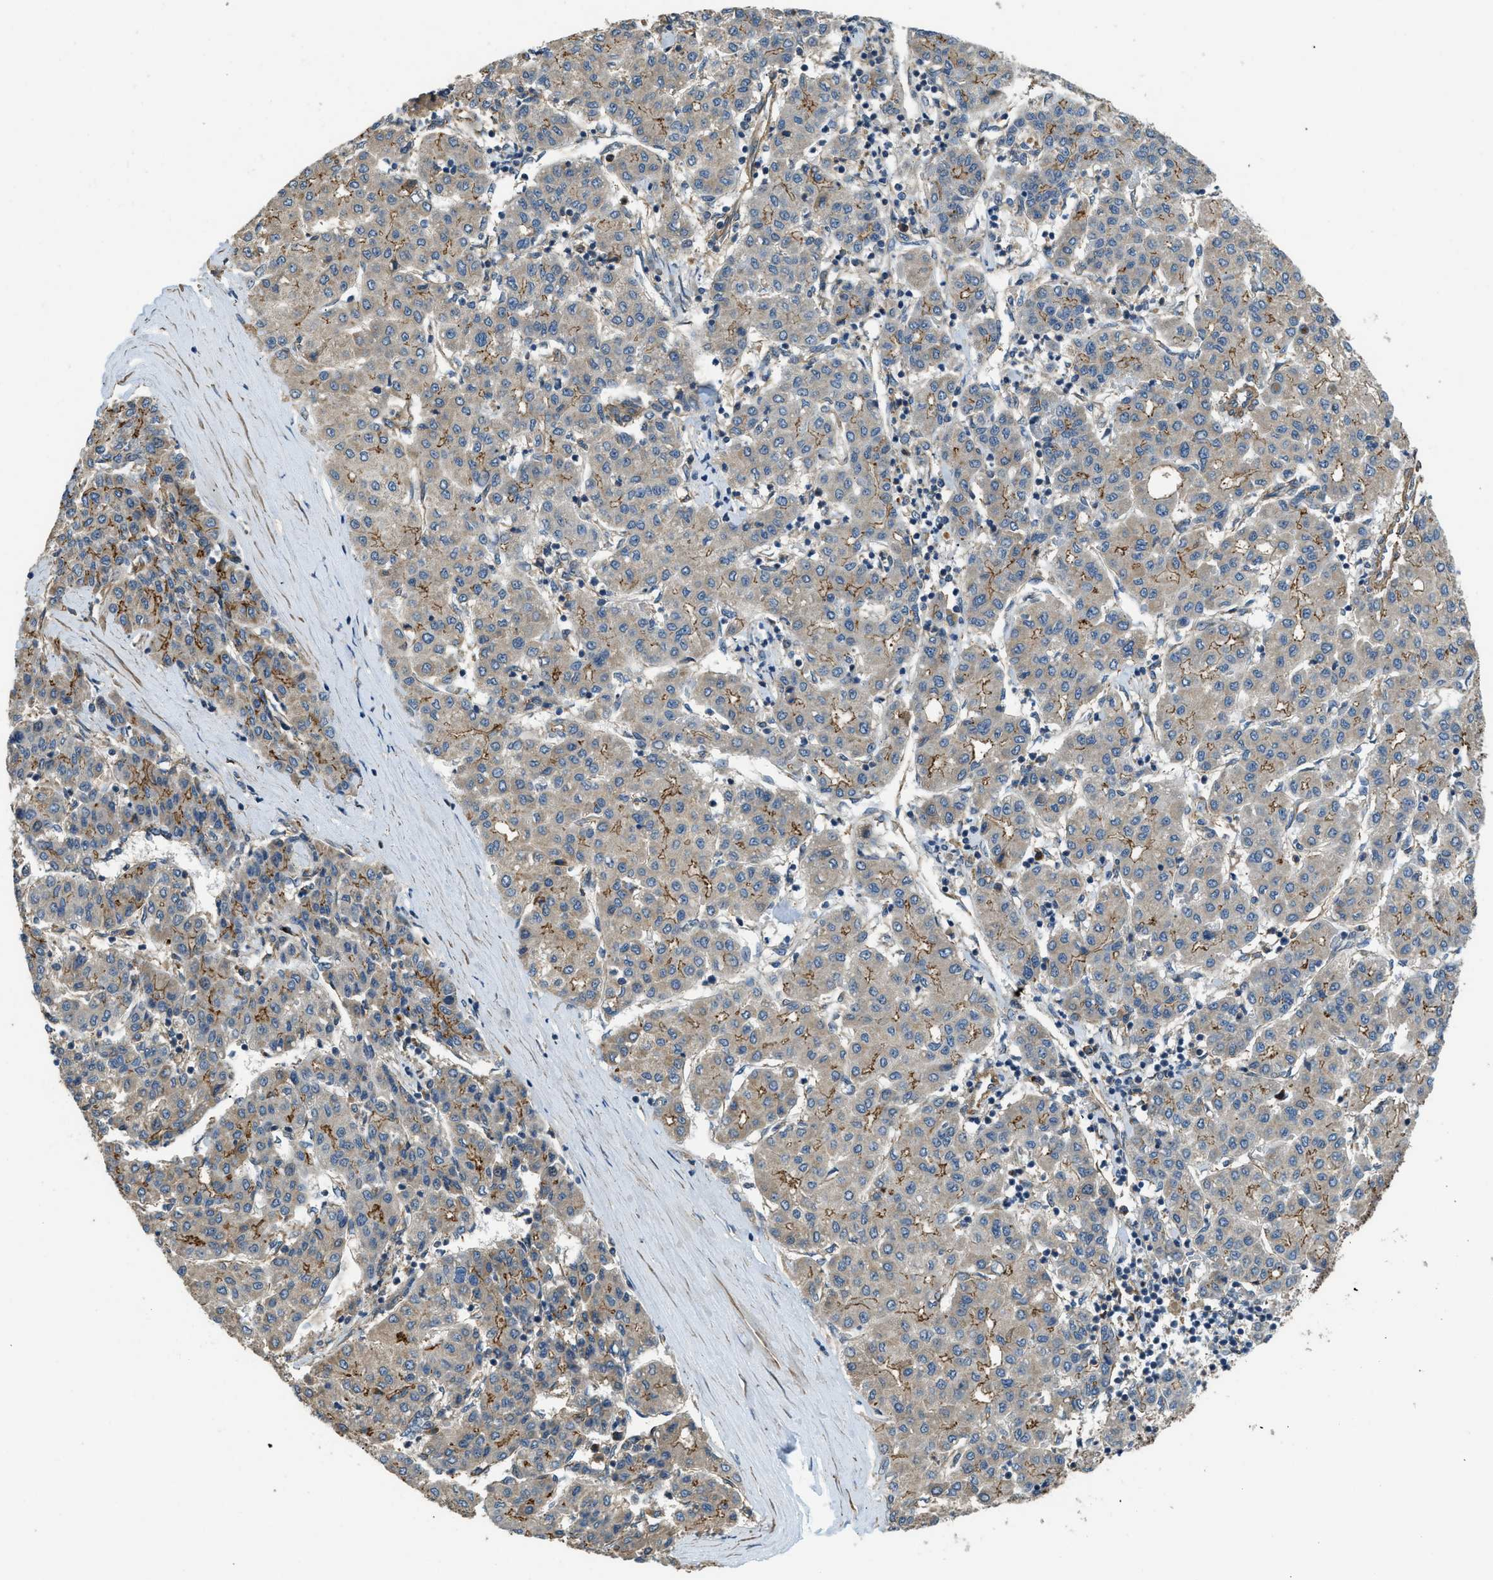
{"staining": {"intensity": "moderate", "quantity": "25%-75%", "location": "cytoplasmic/membranous"}, "tissue": "liver cancer", "cell_type": "Tumor cells", "image_type": "cancer", "snomed": [{"axis": "morphology", "description": "Carcinoma, Hepatocellular, NOS"}, {"axis": "topography", "description": "Liver"}], "caption": "Moderate cytoplasmic/membranous expression for a protein is present in approximately 25%-75% of tumor cells of hepatocellular carcinoma (liver) using IHC.", "gene": "CGN", "patient": {"sex": "male", "age": 65}}